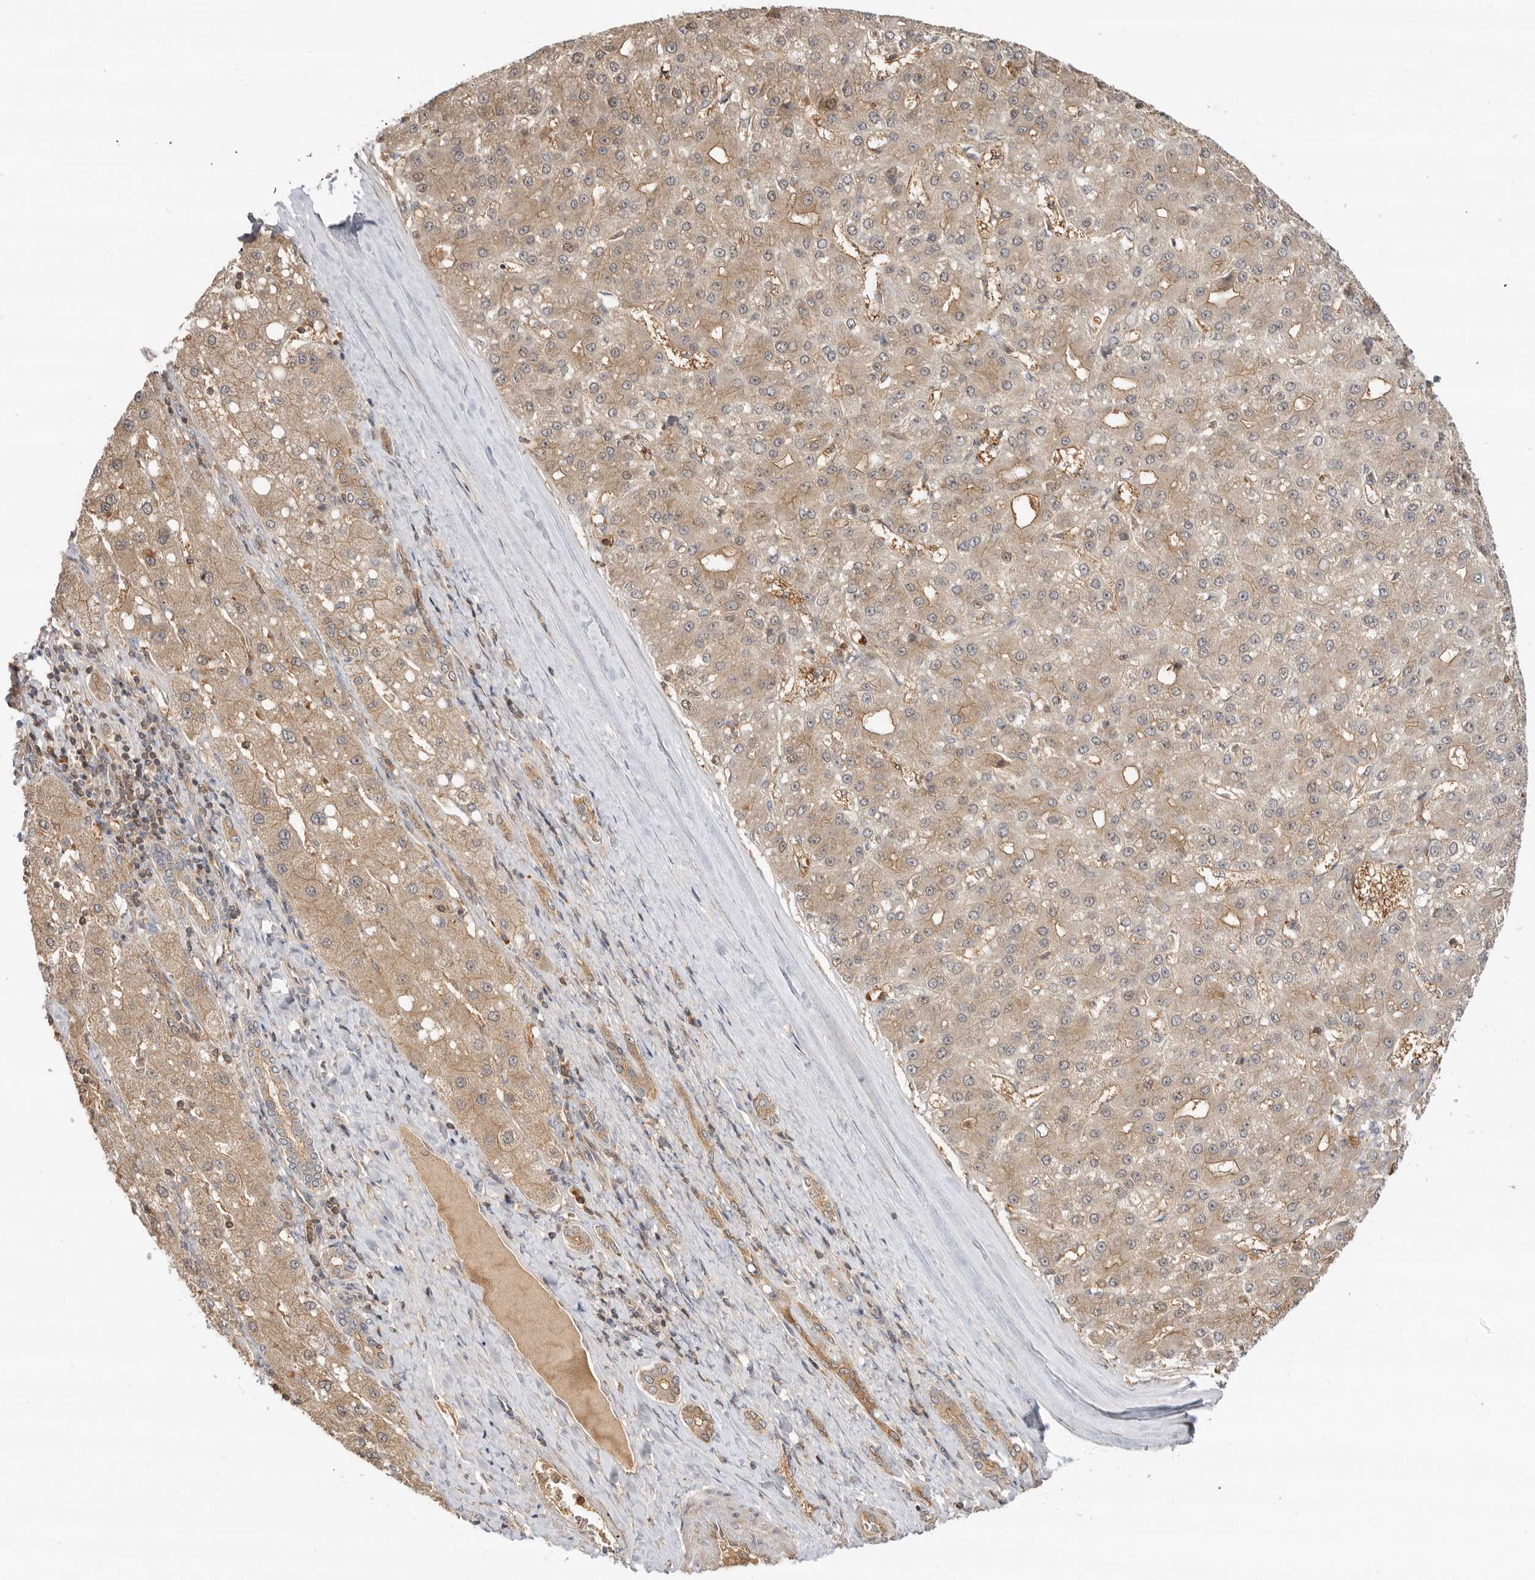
{"staining": {"intensity": "weak", "quantity": ">75%", "location": "cytoplasmic/membranous"}, "tissue": "liver cancer", "cell_type": "Tumor cells", "image_type": "cancer", "snomed": [{"axis": "morphology", "description": "Carcinoma, Hepatocellular, NOS"}, {"axis": "topography", "description": "Liver"}], "caption": "Liver cancer (hepatocellular carcinoma) stained with DAB immunohistochemistry (IHC) shows low levels of weak cytoplasmic/membranous expression in about >75% of tumor cells. The protein of interest is shown in brown color, while the nuclei are stained blue.", "gene": "CLDN12", "patient": {"sex": "male", "age": 67}}